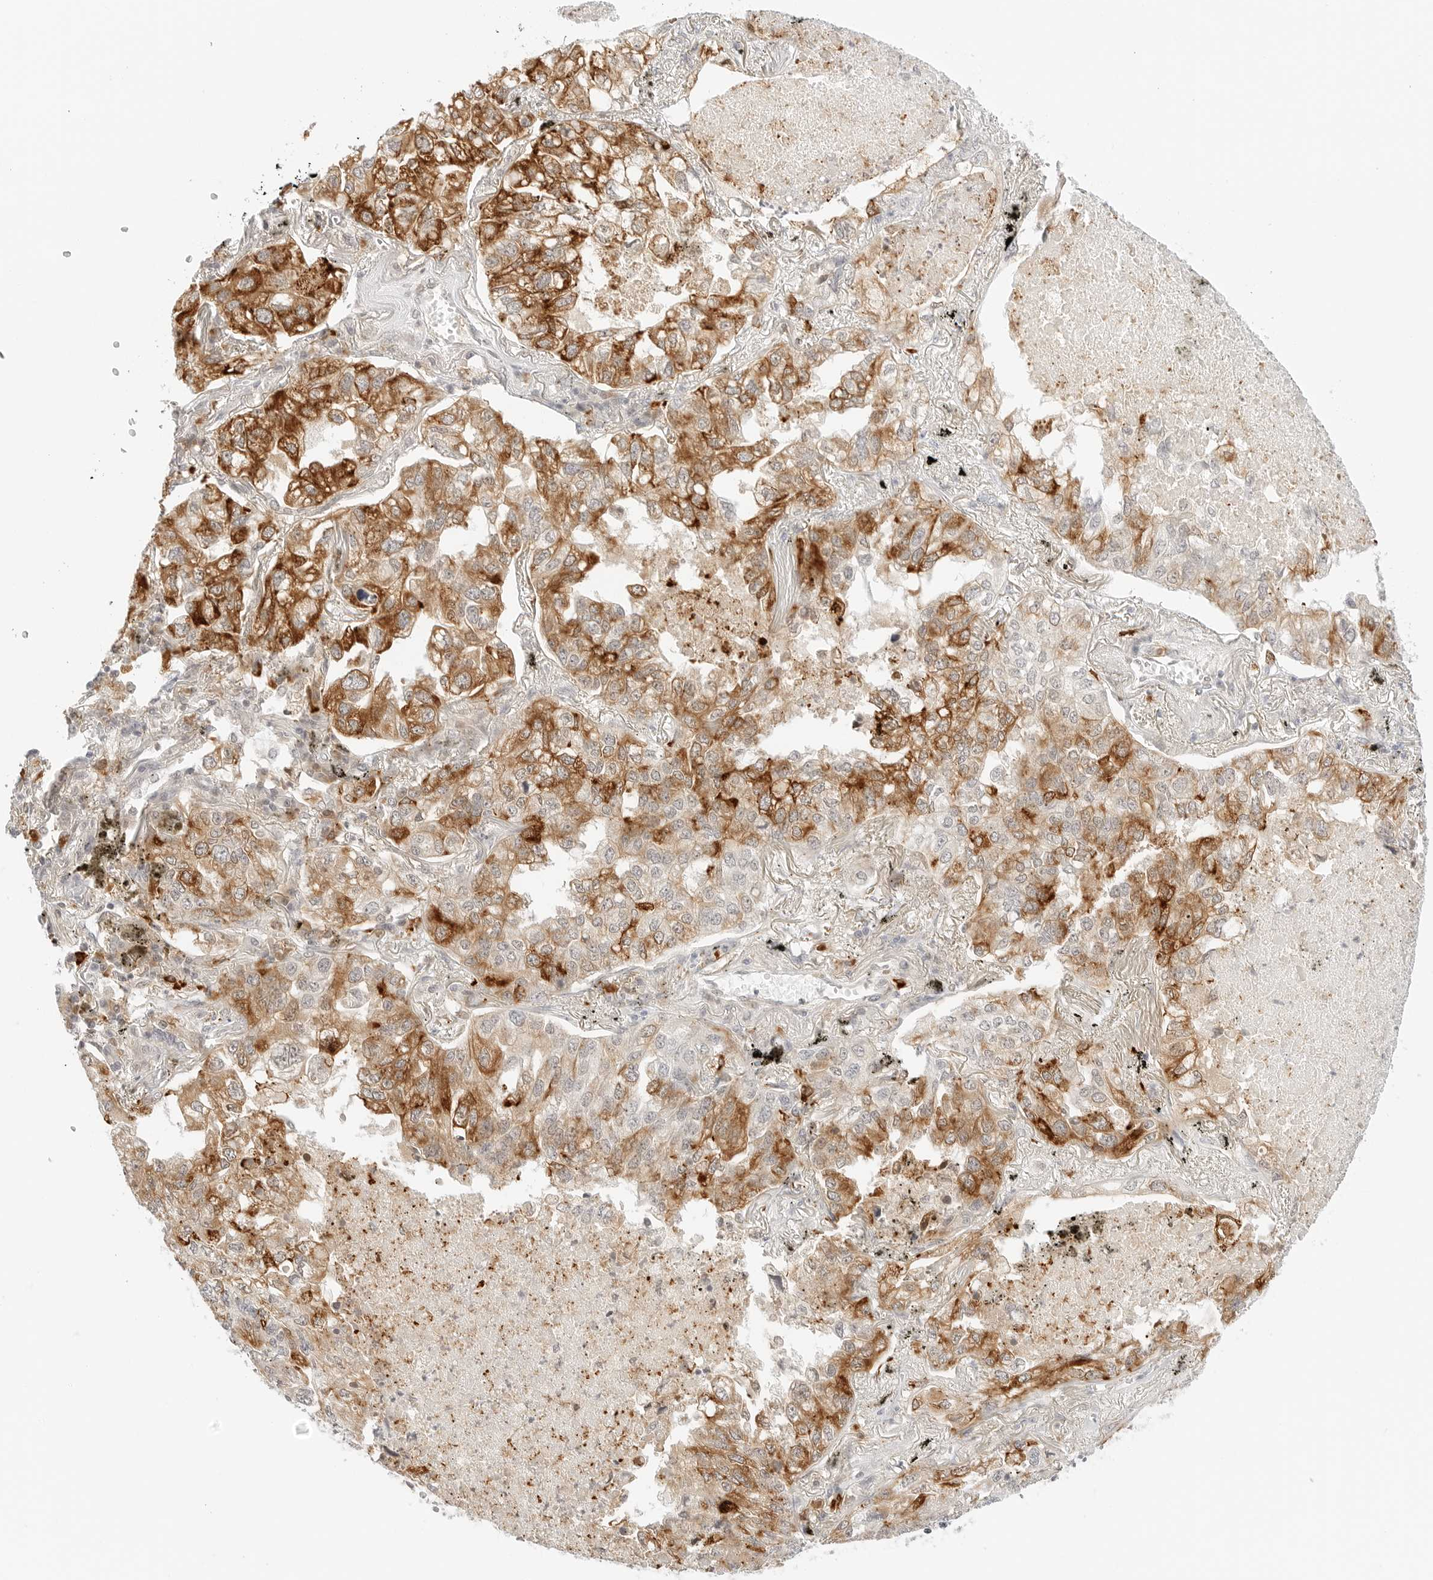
{"staining": {"intensity": "moderate", "quantity": ">75%", "location": "cytoplasmic/membranous"}, "tissue": "lung cancer", "cell_type": "Tumor cells", "image_type": "cancer", "snomed": [{"axis": "morphology", "description": "Adenocarcinoma, NOS"}, {"axis": "topography", "description": "Lung"}], "caption": "High-magnification brightfield microscopy of lung adenocarcinoma stained with DAB (3,3'-diaminobenzidine) (brown) and counterstained with hematoxylin (blue). tumor cells exhibit moderate cytoplasmic/membranous positivity is present in approximately>75% of cells.", "gene": "TEKT2", "patient": {"sex": "male", "age": 65}}